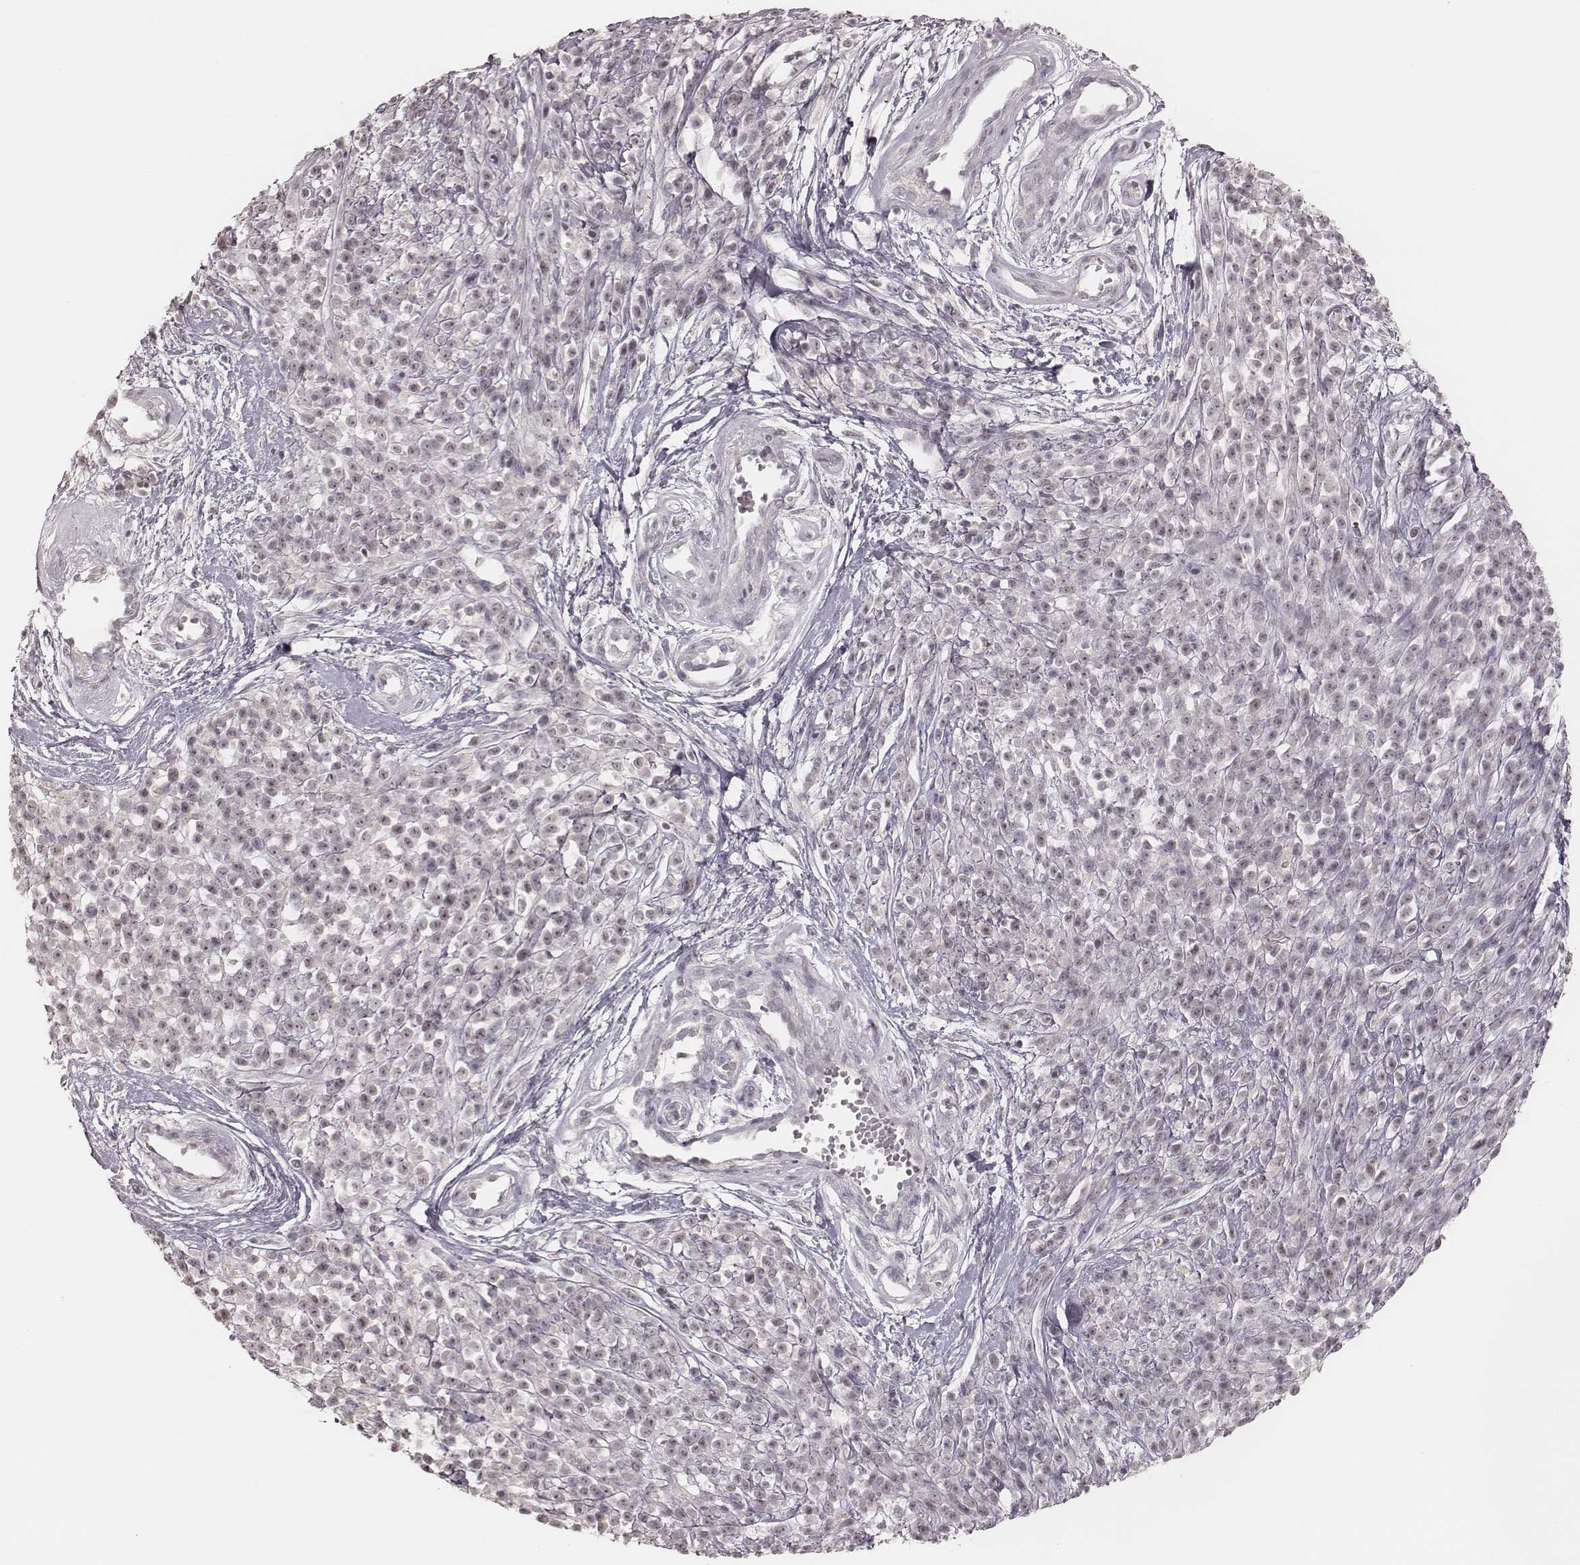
{"staining": {"intensity": "negative", "quantity": "none", "location": "none"}, "tissue": "melanoma", "cell_type": "Tumor cells", "image_type": "cancer", "snomed": [{"axis": "morphology", "description": "Malignant melanoma, NOS"}, {"axis": "topography", "description": "Skin"}, {"axis": "topography", "description": "Skin of trunk"}], "caption": "A histopathology image of melanoma stained for a protein exhibits no brown staining in tumor cells. (DAB (3,3'-diaminobenzidine) IHC with hematoxylin counter stain).", "gene": "FAM13B", "patient": {"sex": "male", "age": 74}}